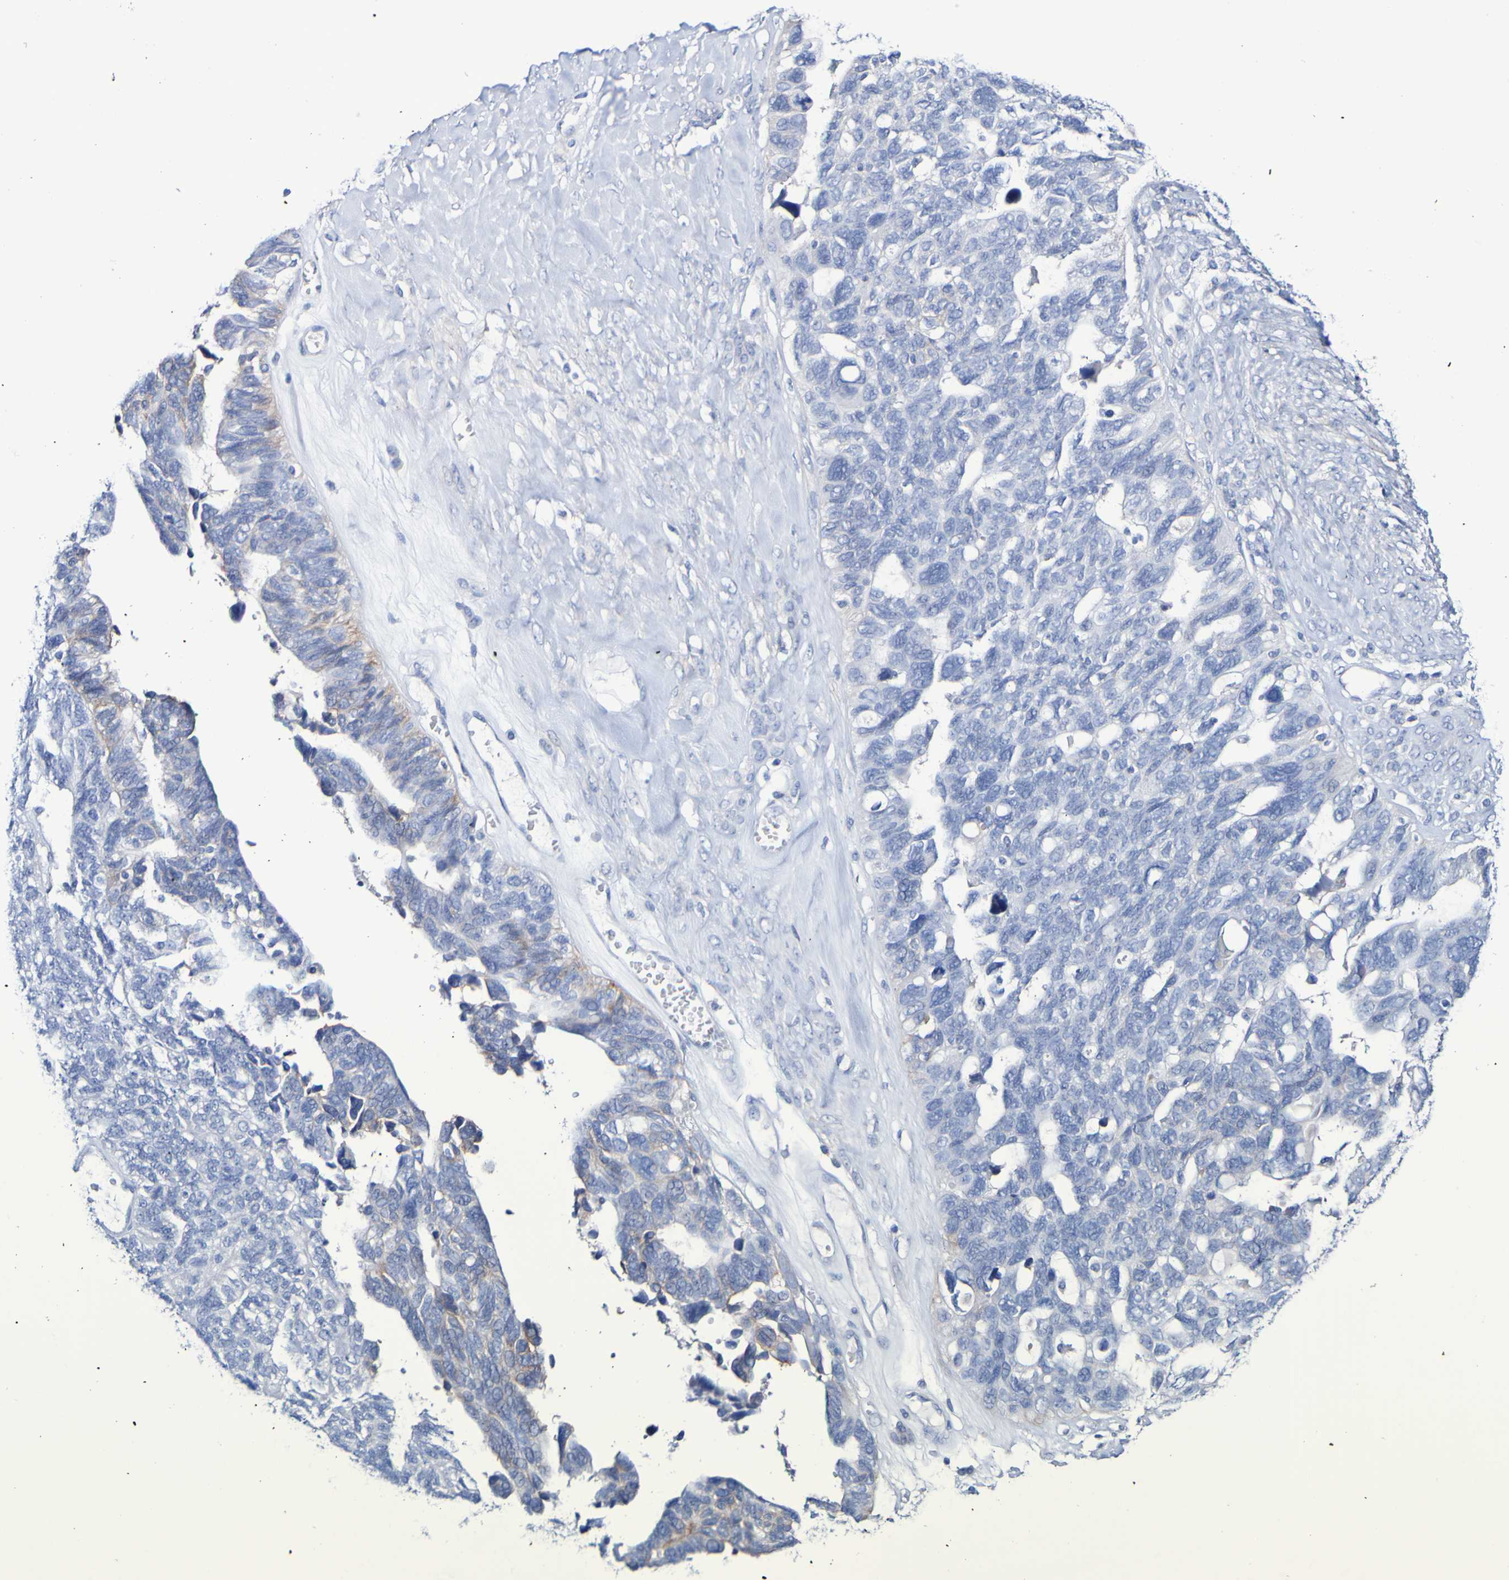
{"staining": {"intensity": "negative", "quantity": "none", "location": "none"}, "tissue": "ovarian cancer", "cell_type": "Tumor cells", "image_type": "cancer", "snomed": [{"axis": "morphology", "description": "Cystadenocarcinoma, serous, NOS"}, {"axis": "topography", "description": "Ovary"}], "caption": "This is an IHC histopathology image of serous cystadenocarcinoma (ovarian). There is no staining in tumor cells.", "gene": "SGCB", "patient": {"sex": "female", "age": 79}}